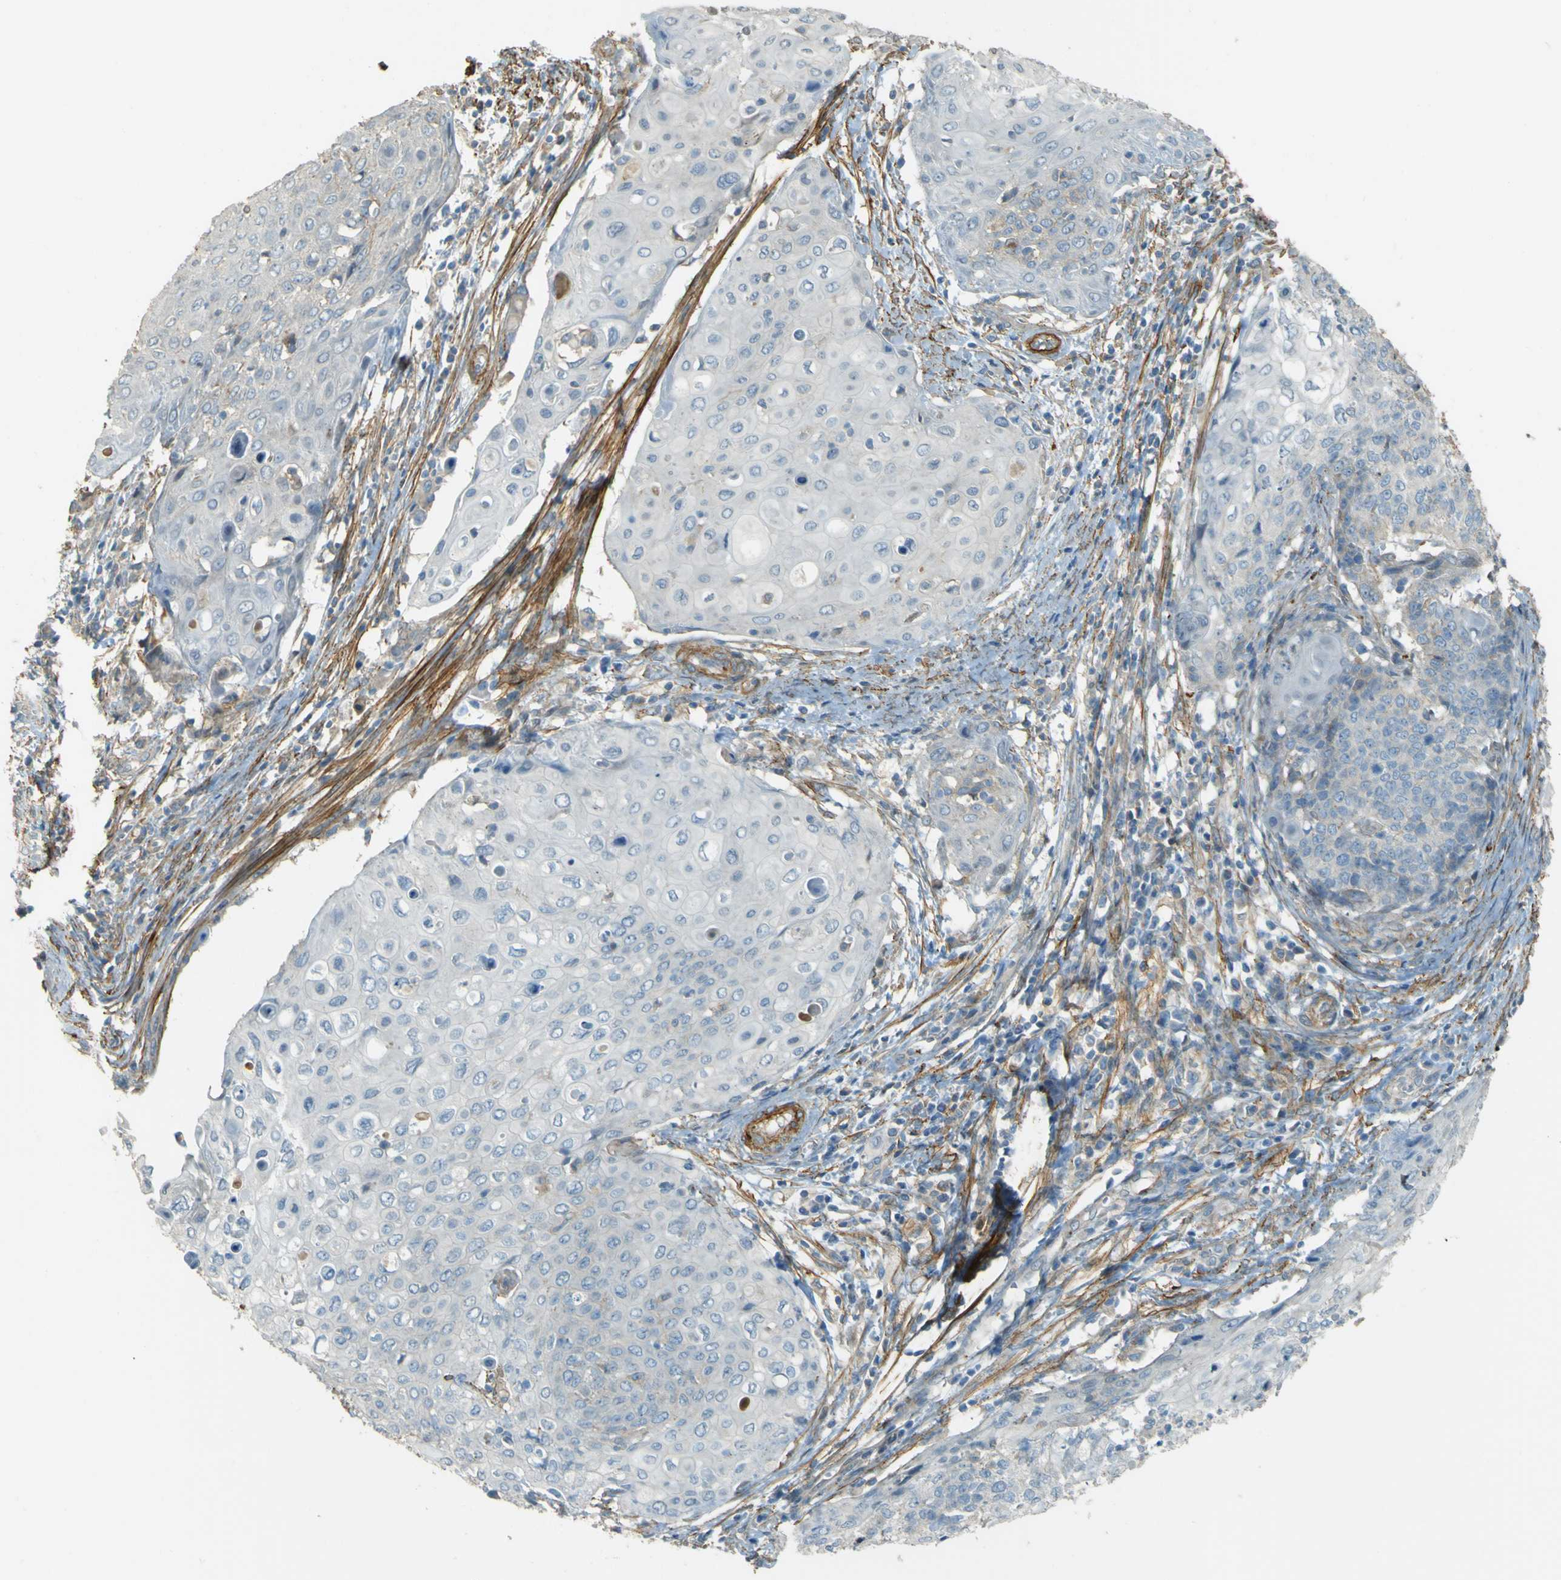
{"staining": {"intensity": "negative", "quantity": "none", "location": "none"}, "tissue": "cervical cancer", "cell_type": "Tumor cells", "image_type": "cancer", "snomed": [{"axis": "morphology", "description": "Squamous cell carcinoma, NOS"}, {"axis": "topography", "description": "Cervix"}], "caption": "Image shows no significant protein expression in tumor cells of cervical squamous cell carcinoma. (DAB (3,3'-diaminobenzidine) immunohistochemistry (IHC) visualized using brightfield microscopy, high magnification).", "gene": "NEXN", "patient": {"sex": "female", "age": 39}}